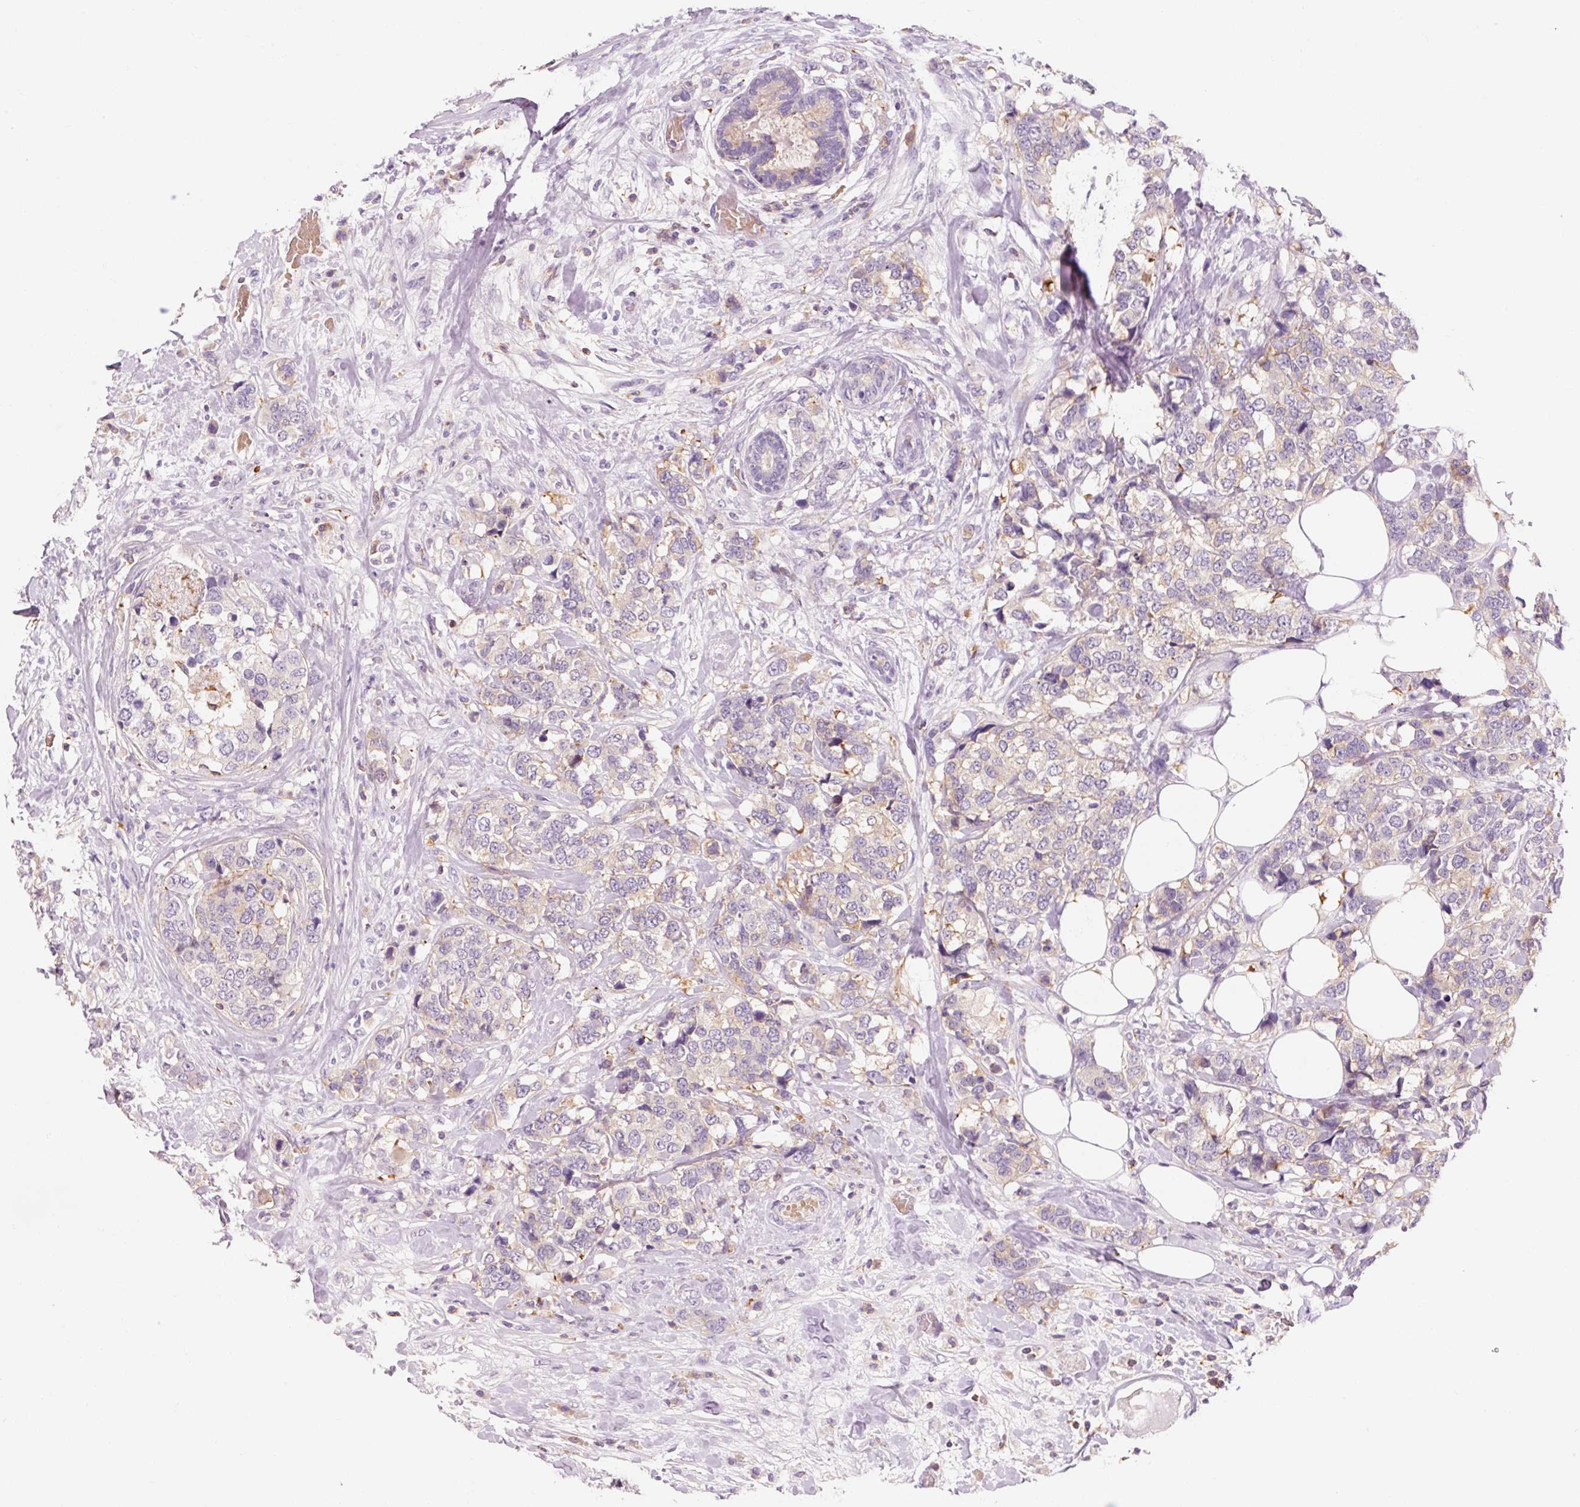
{"staining": {"intensity": "negative", "quantity": "none", "location": "none"}, "tissue": "breast cancer", "cell_type": "Tumor cells", "image_type": "cancer", "snomed": [{"axis": "morphology", "description": "Lobular carcinoma"}, {"axis": "topography", "description": "Breast"}], "caption": "Photomicrograph shows no significant protein expression in tumor cells of breast cancer.", "gene": "OR8K1", "patient": {"sex": "female", "age": 59}}